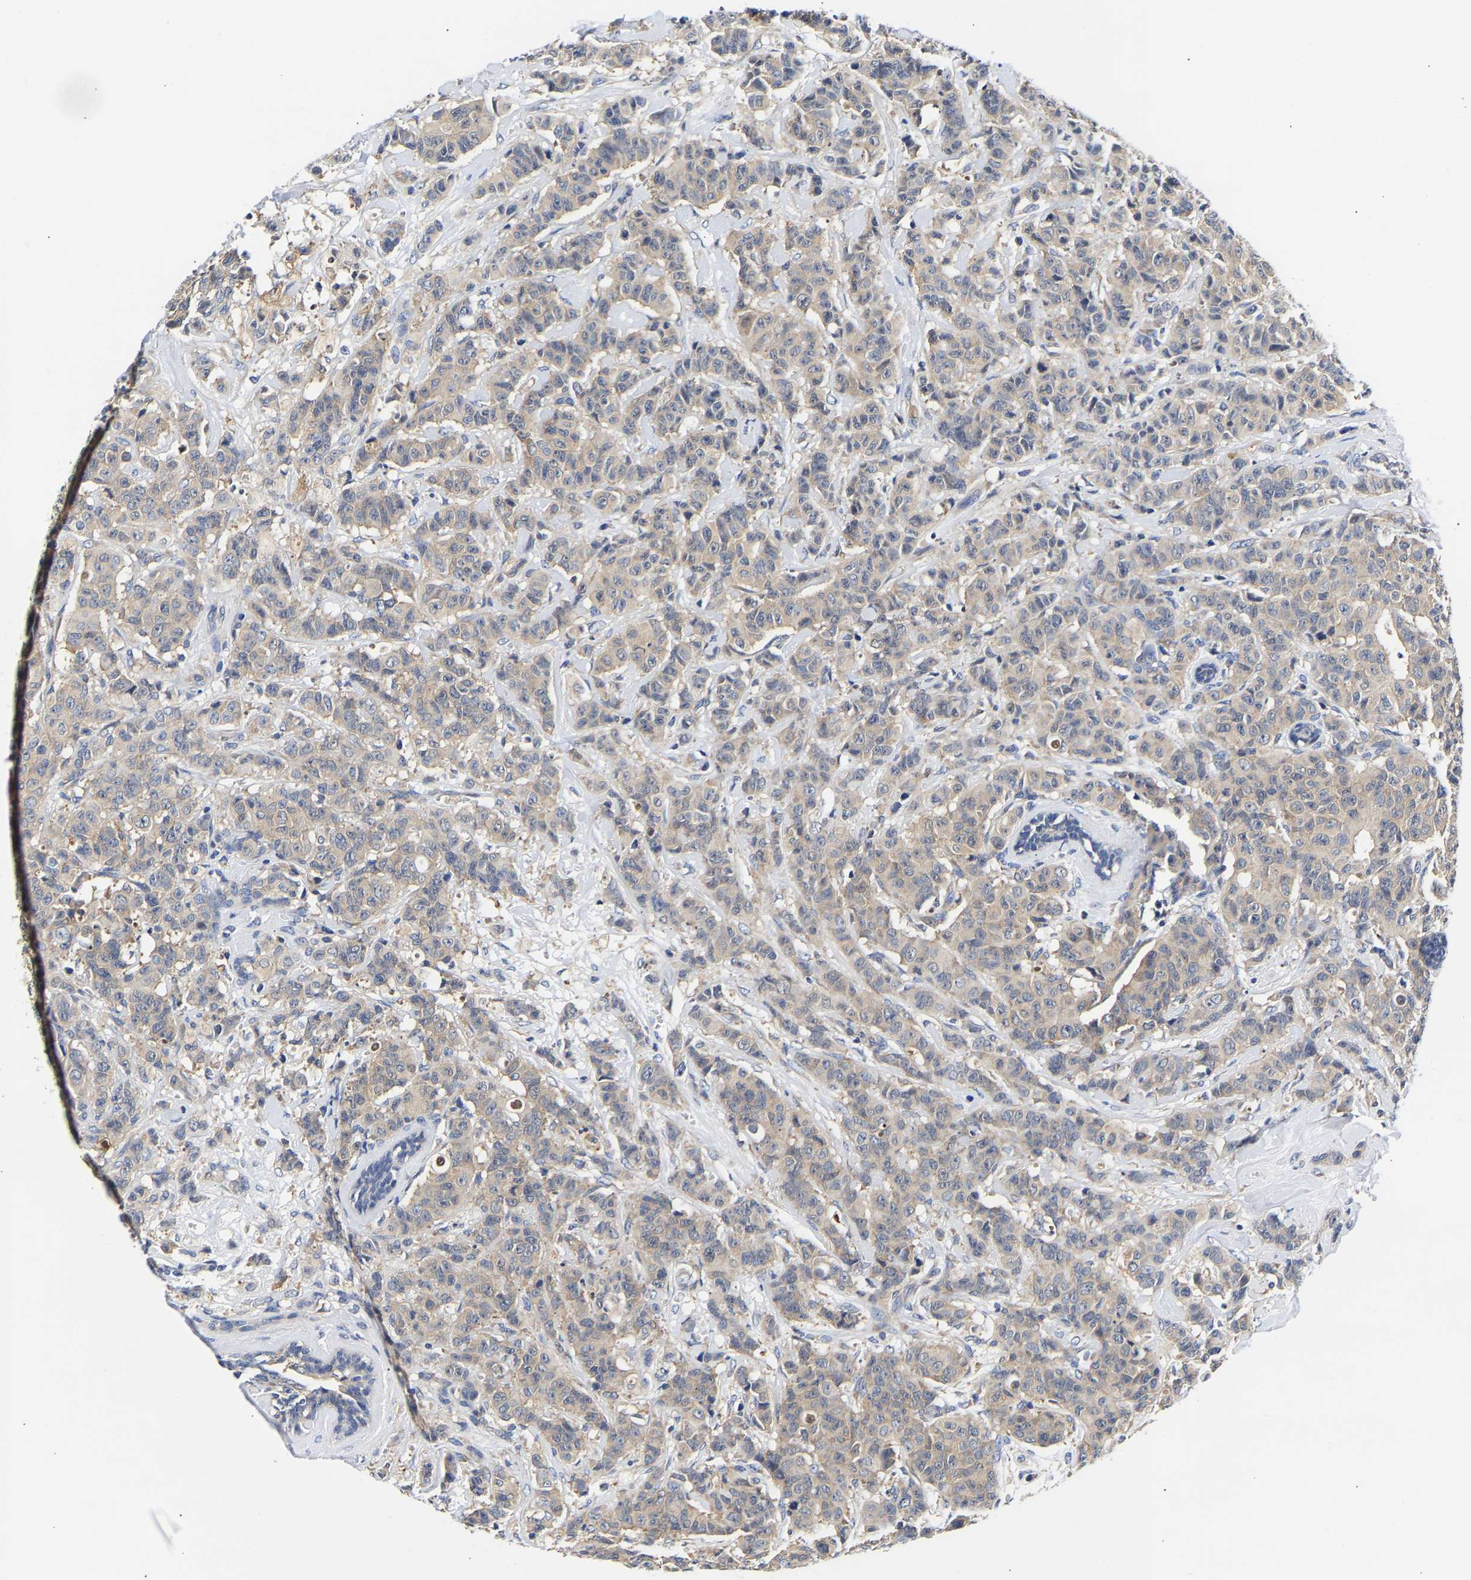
{"staining": {"intensity": "weak", "quantity": "25%-75%", "location": "cytoplasmic/membranous"}, "tissue": "breast cancer", "cell_type": "Tumor cells", "image_type": "cancer", "snomed": [{"axis": "morphology", "description": "Normal tissue, NOS"}, {"axis": "morphology", "description": "Duct carcinoma"}, {"axis": "topography", "description": "Breast"}], "caption": "This is a micrograph of IHC staining of breast cancer, which shows weak expression in the cytoplasmic/membranous of tumor cells.", "gene": "CCDC6", "patient": {"sex": "female", "age": 40}}